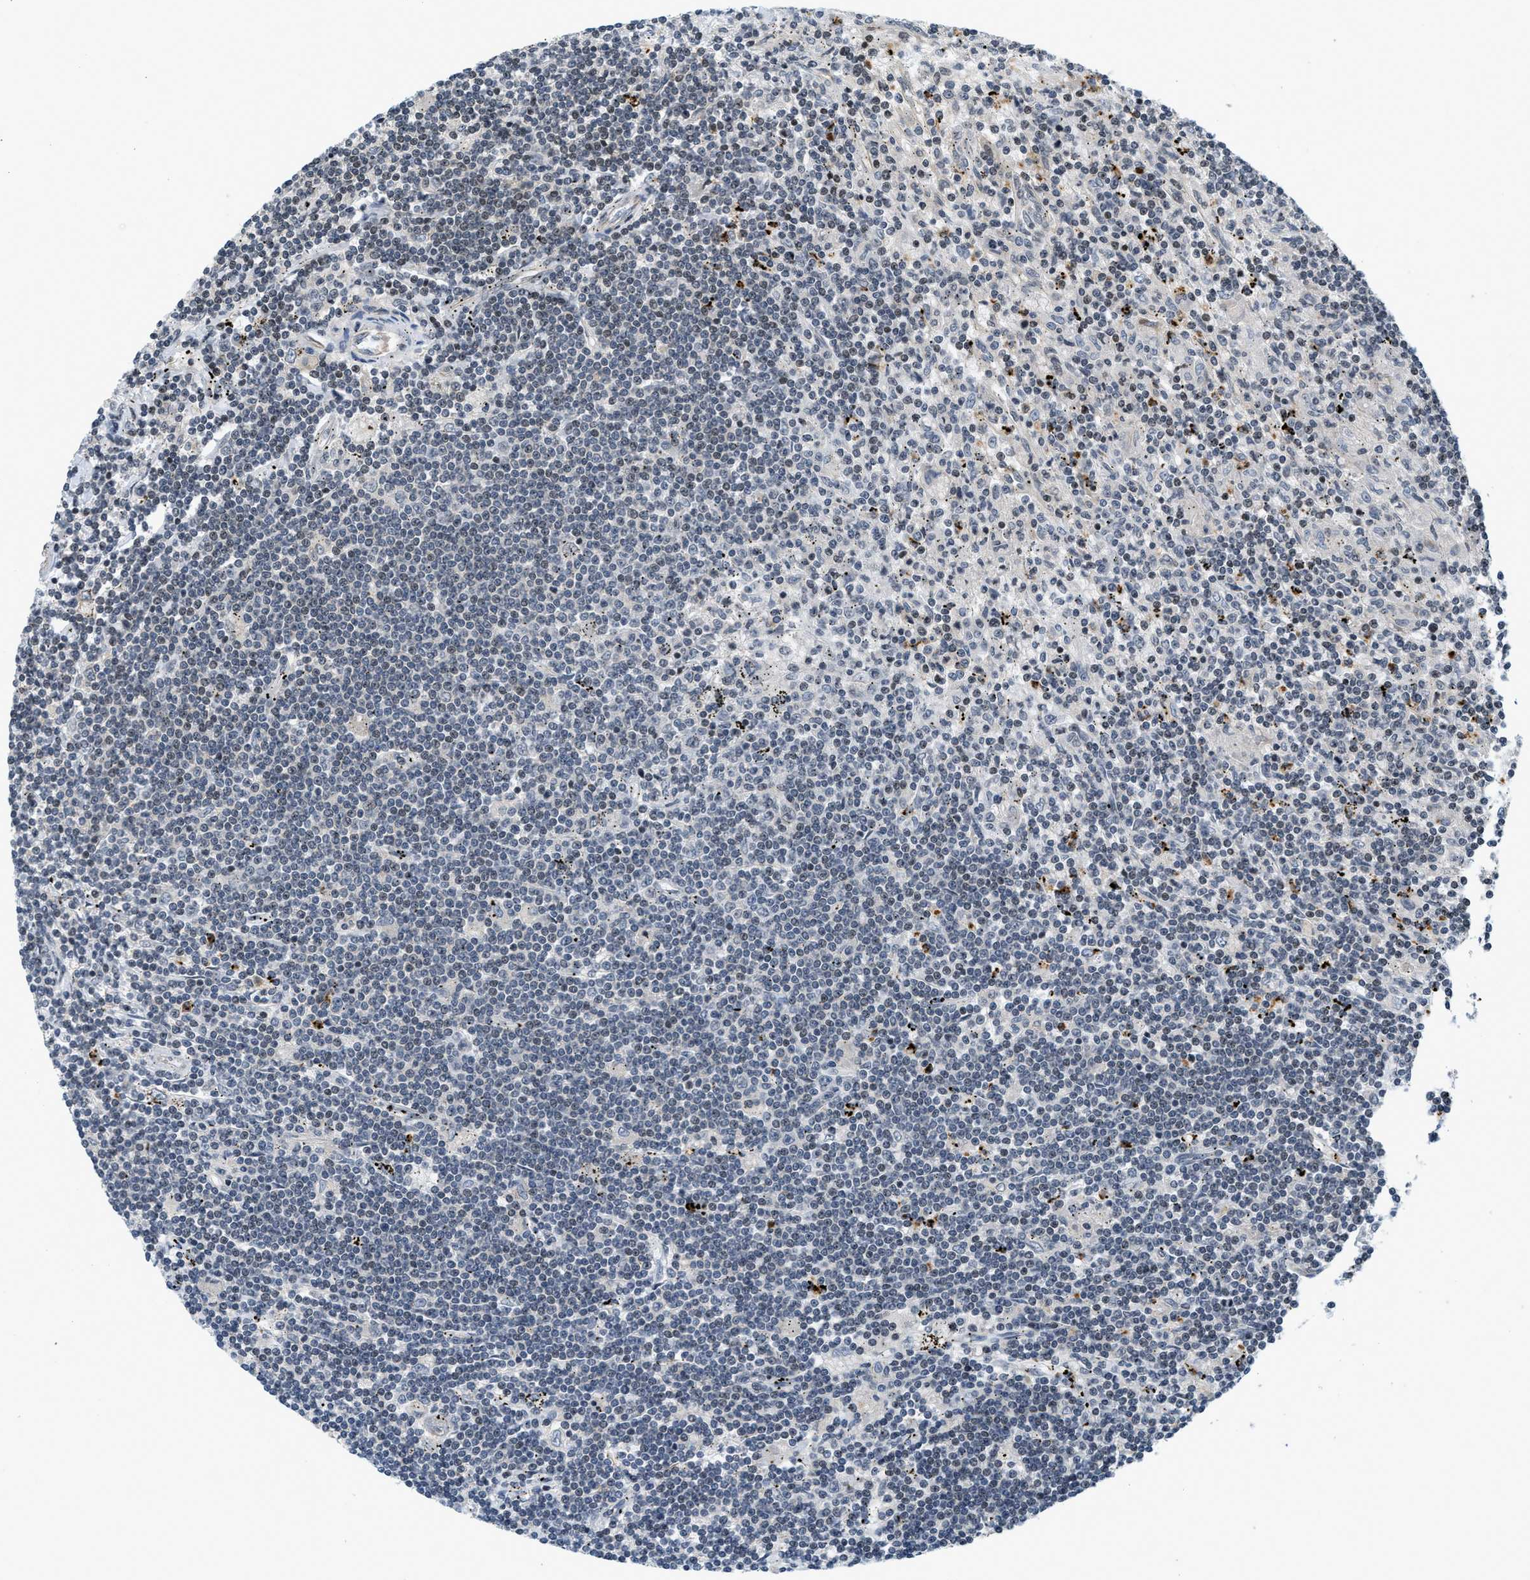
{"staining": {"intensity": "moderate", "quantity": "<25%", "location": "nuclear"}, "tissue": "lymphoma", "cell_type": "Tumor cells", "image_type": "cancer", "snomed": [{"axis": "morphology", "description": "Malignant lymphoma, non-Hodgkin's type, Low grade"}, {"axis": "topography", "description": "Spleen"}], "caption": "Protein expression analysis of human lymphoma reveals moderate nuclear positivity in approximately <25% of tumor cells.", "gene": "KMT2A", "patient": {"sex": "male", "age": 76}}